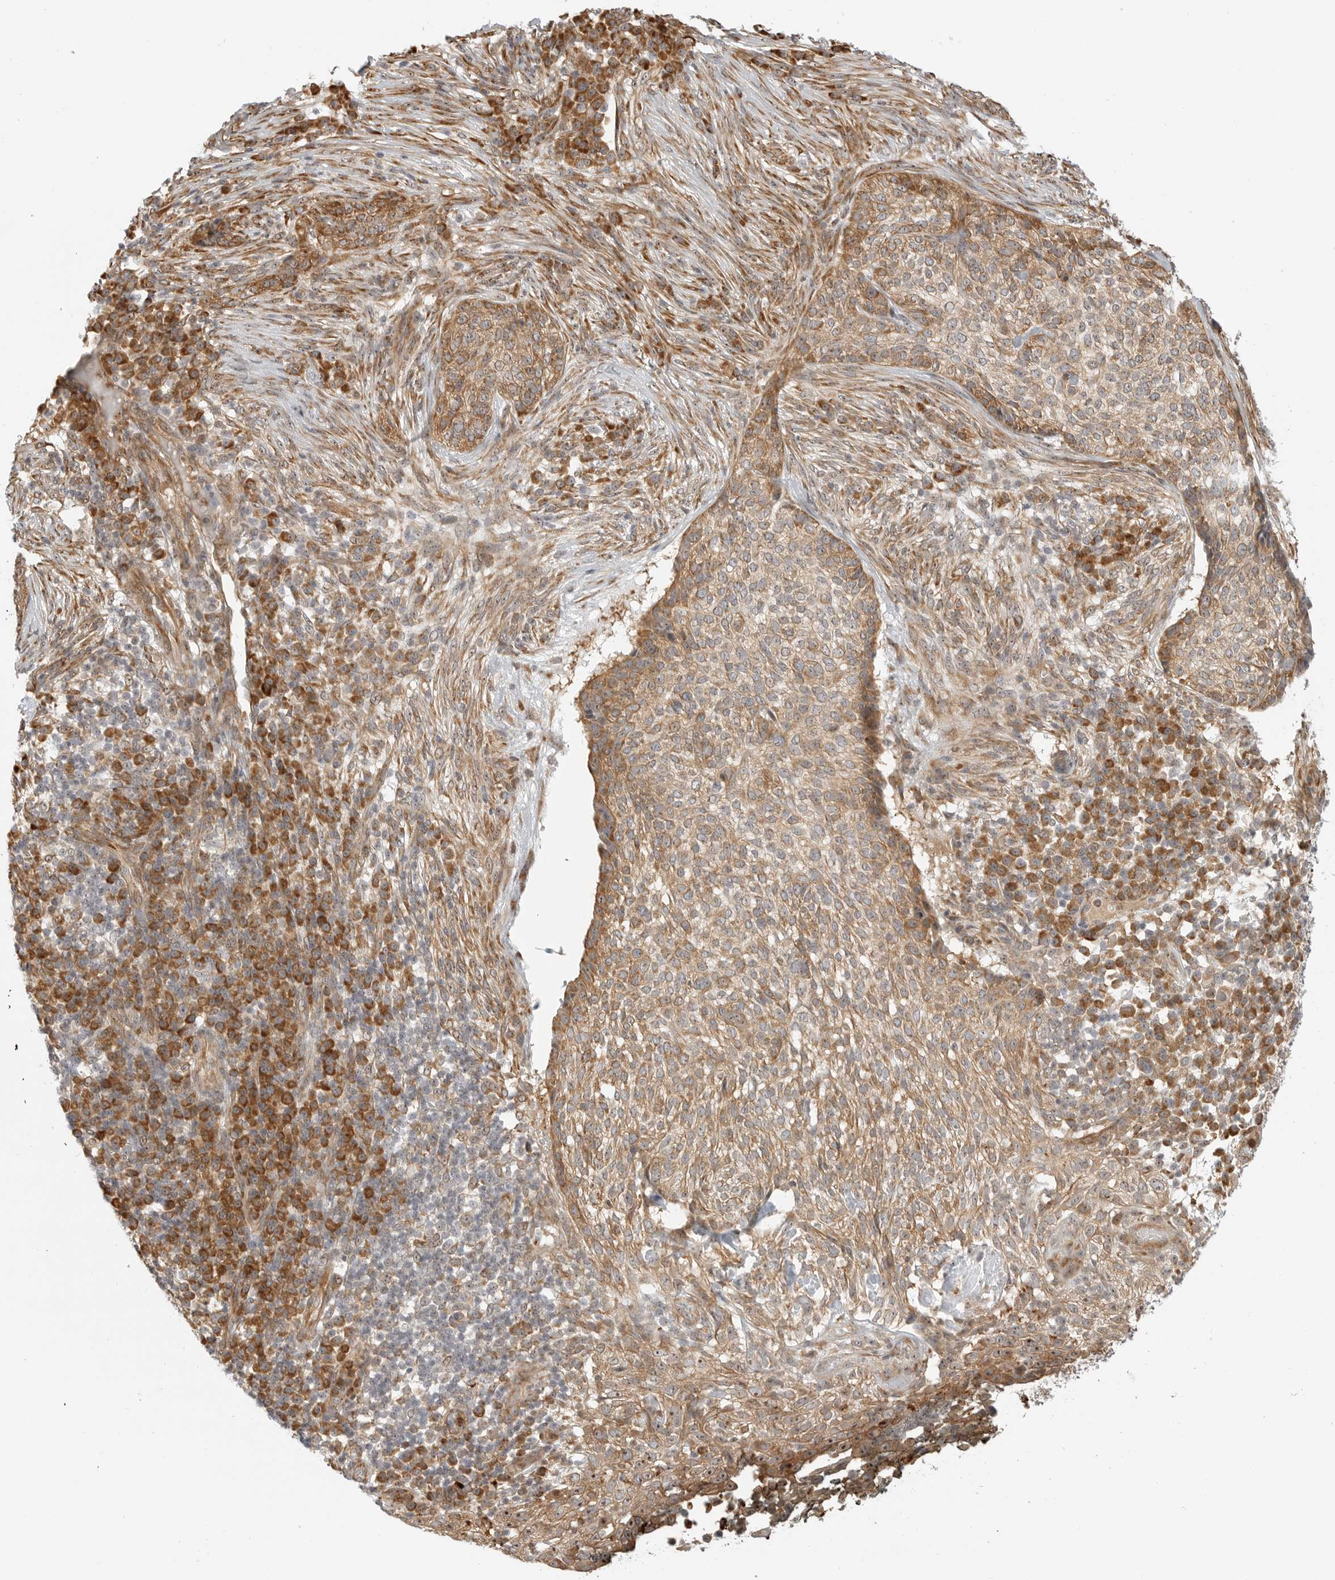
{"staining": {"intensity": "moderate", "quantity": ">75%", "location": "cytoplasmic/membranous"}, "tissue": "skin cancer", "cell_type": "Tumor cells", "image_type": "cancer", "snomed": [{"axis": "morphology", "description": "Basal cell carcinoma"}, {"axis": "topography", "description": "Skin"}], "caption": "Basal cell carcinoma (skin) stained with IHC shows moderate cytoplasmic/membranous staining in approximately >75% of tumor cells. The protein of interest is shown in brown color, while the nuclei are stained blue.", "gene": "DSCC1", "patient": {"sex": "female", "age": 64}}